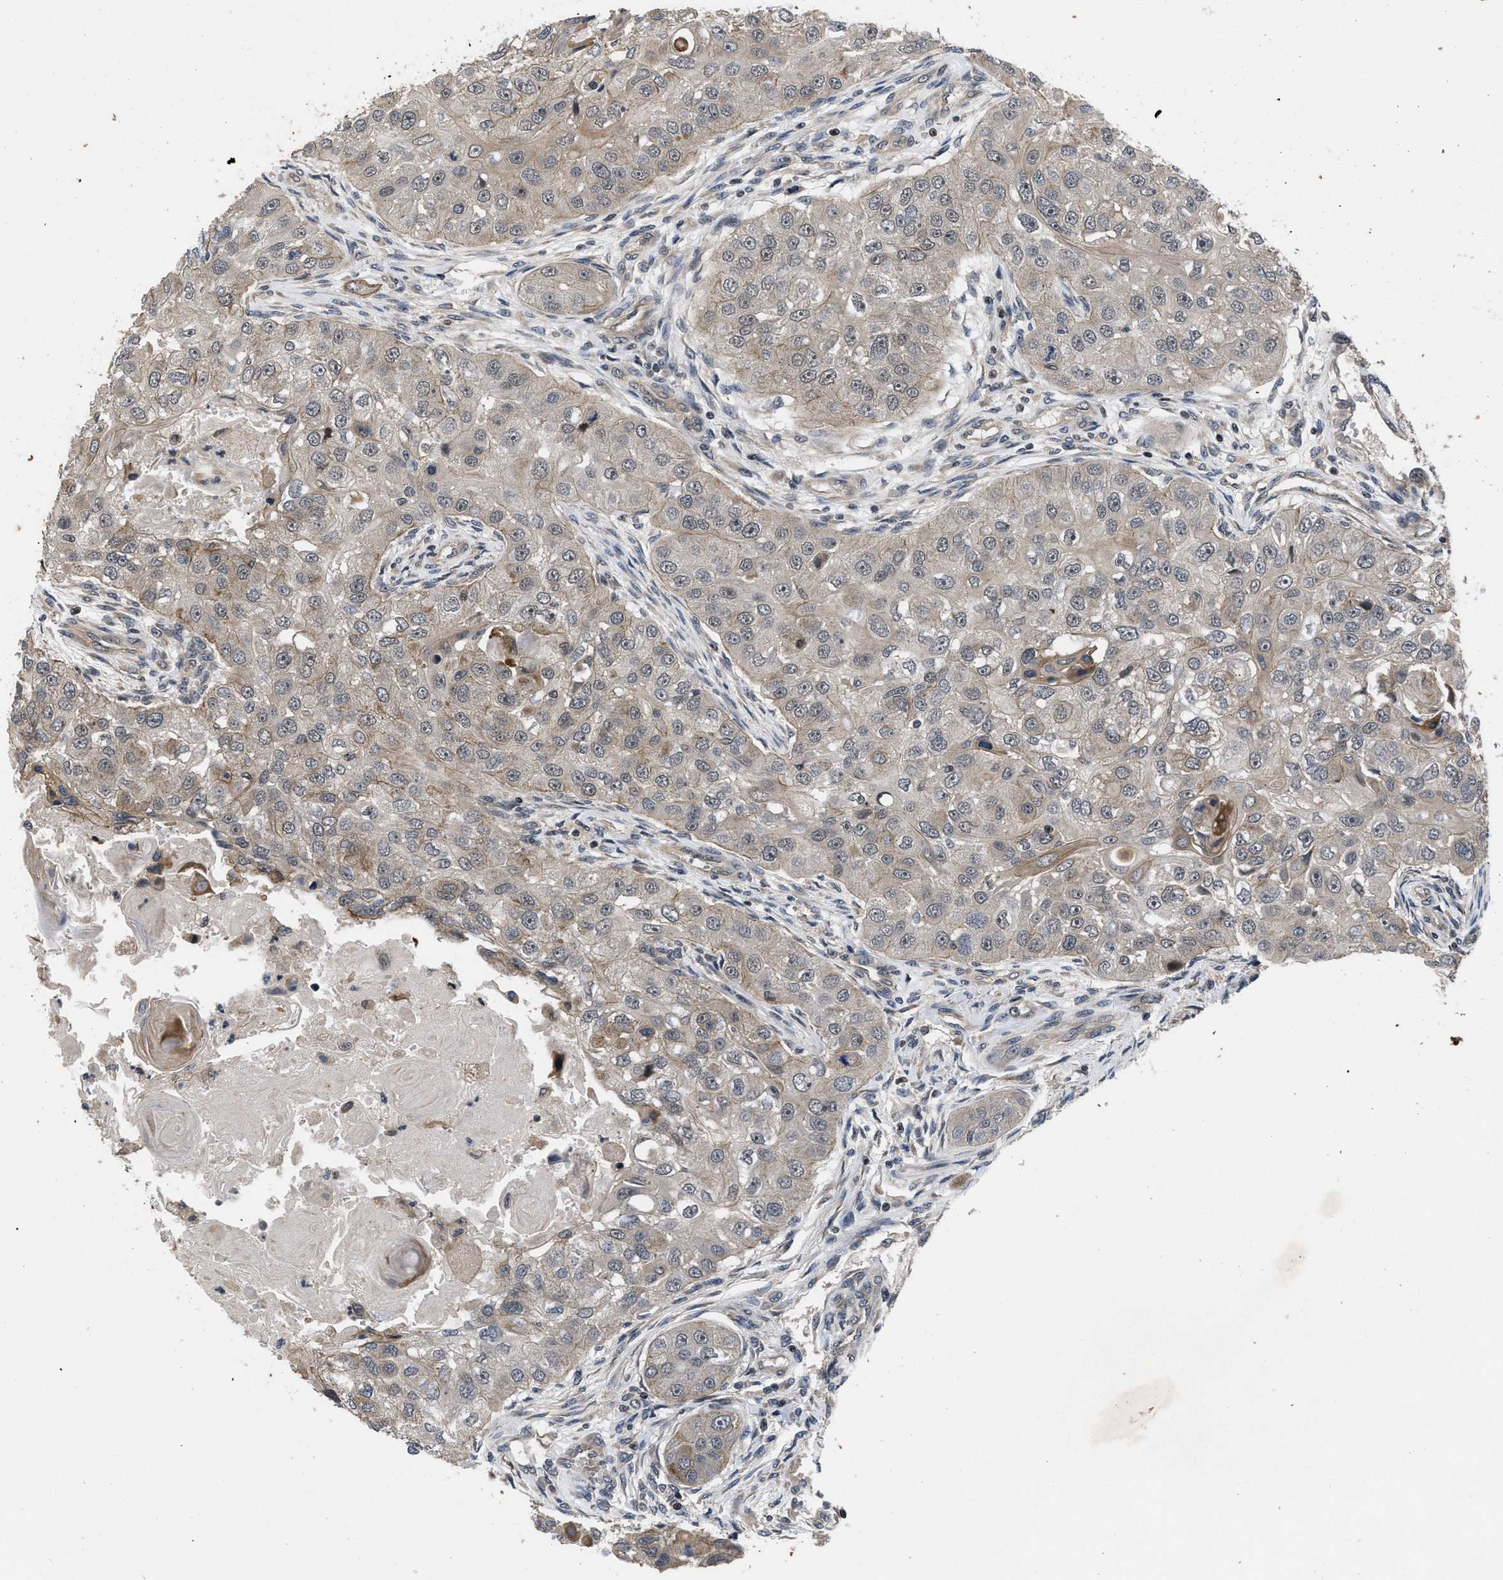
{"staining": {"intensity": "weak", "quantity": ">75%", "location": "cytoplasmic/membranous"}, "tissue": "head and neck cancer", "cell_type": "Tumor cells", "image_type": "cancer", "snomed": [{"axis": "morphology", "description": "Normal tissue, NOS"}, {"axis": "morphology", "description": "Squamous cell carcinoma, NOS"}, {"axis": "topography", "description": "Skeletal muscle"}, {"axis": "topography", "description": "Head-Neck"}], "caption": "Head and neck squamous cell carcinoma tissue demonstrates weak cytoplasmic/membranous staining in about >75% of tumor cells", "gene": "DNAJC14", "patient": {"sex": "male", "age": 51}}